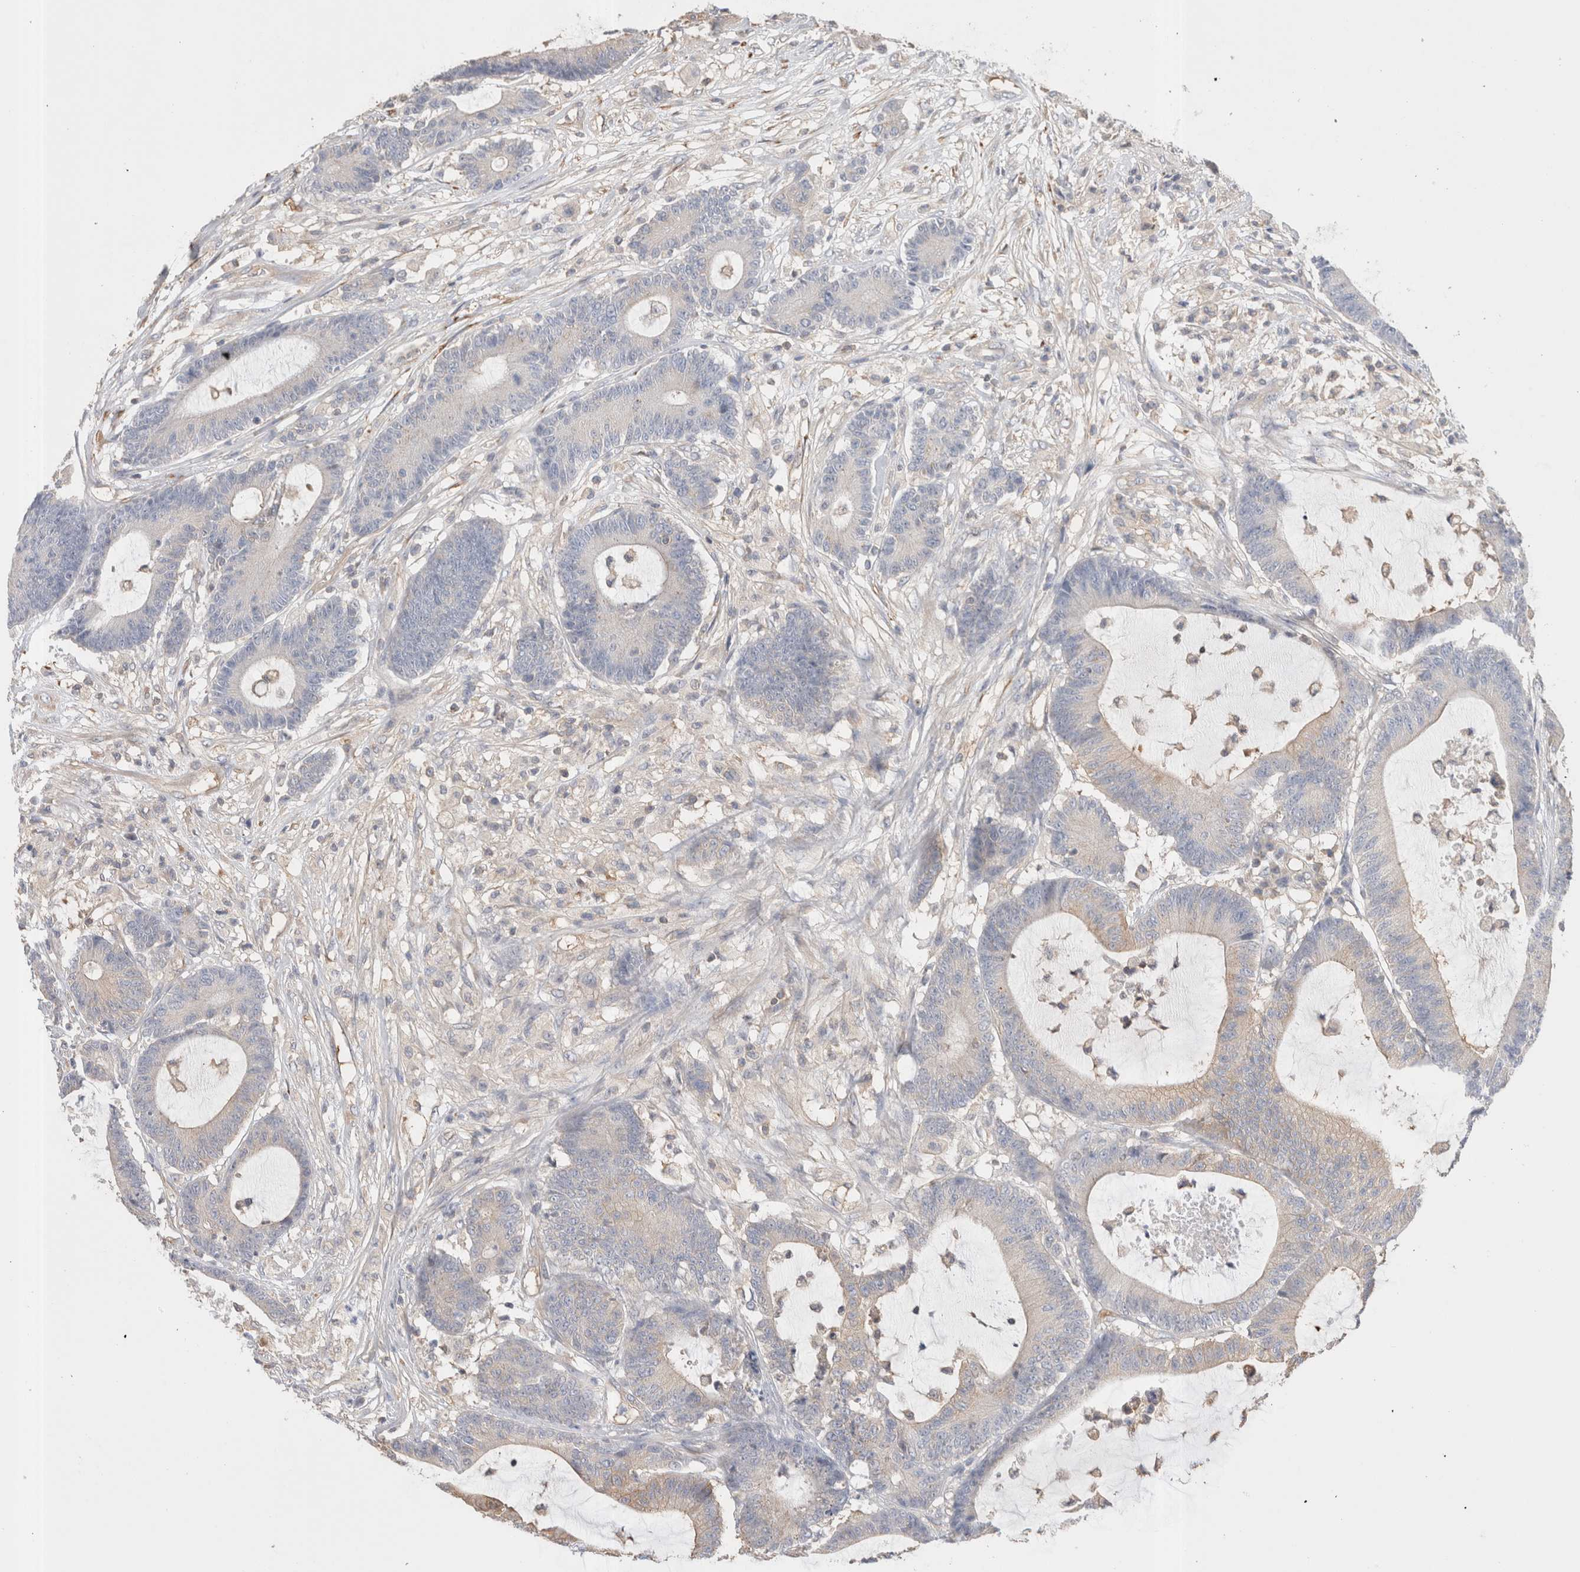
{"staining": {"intensity": "negative", "quantity": "none", "location": "none"}, "tissue": "colorectal cancer", "cell_type": "Tumor cells", "image_type": "cancer", "snomed": [{"axis": "morphology", "description": "Adenocarcinoma, NOS"}, {"axis": "topography", "description": "Colon"}], "caption": "Protein analysis of colorectal cancer shows no significant expression in tumor cells.", "gene": "CAPN2", "patient": {"sex": "female", "age": 84}}